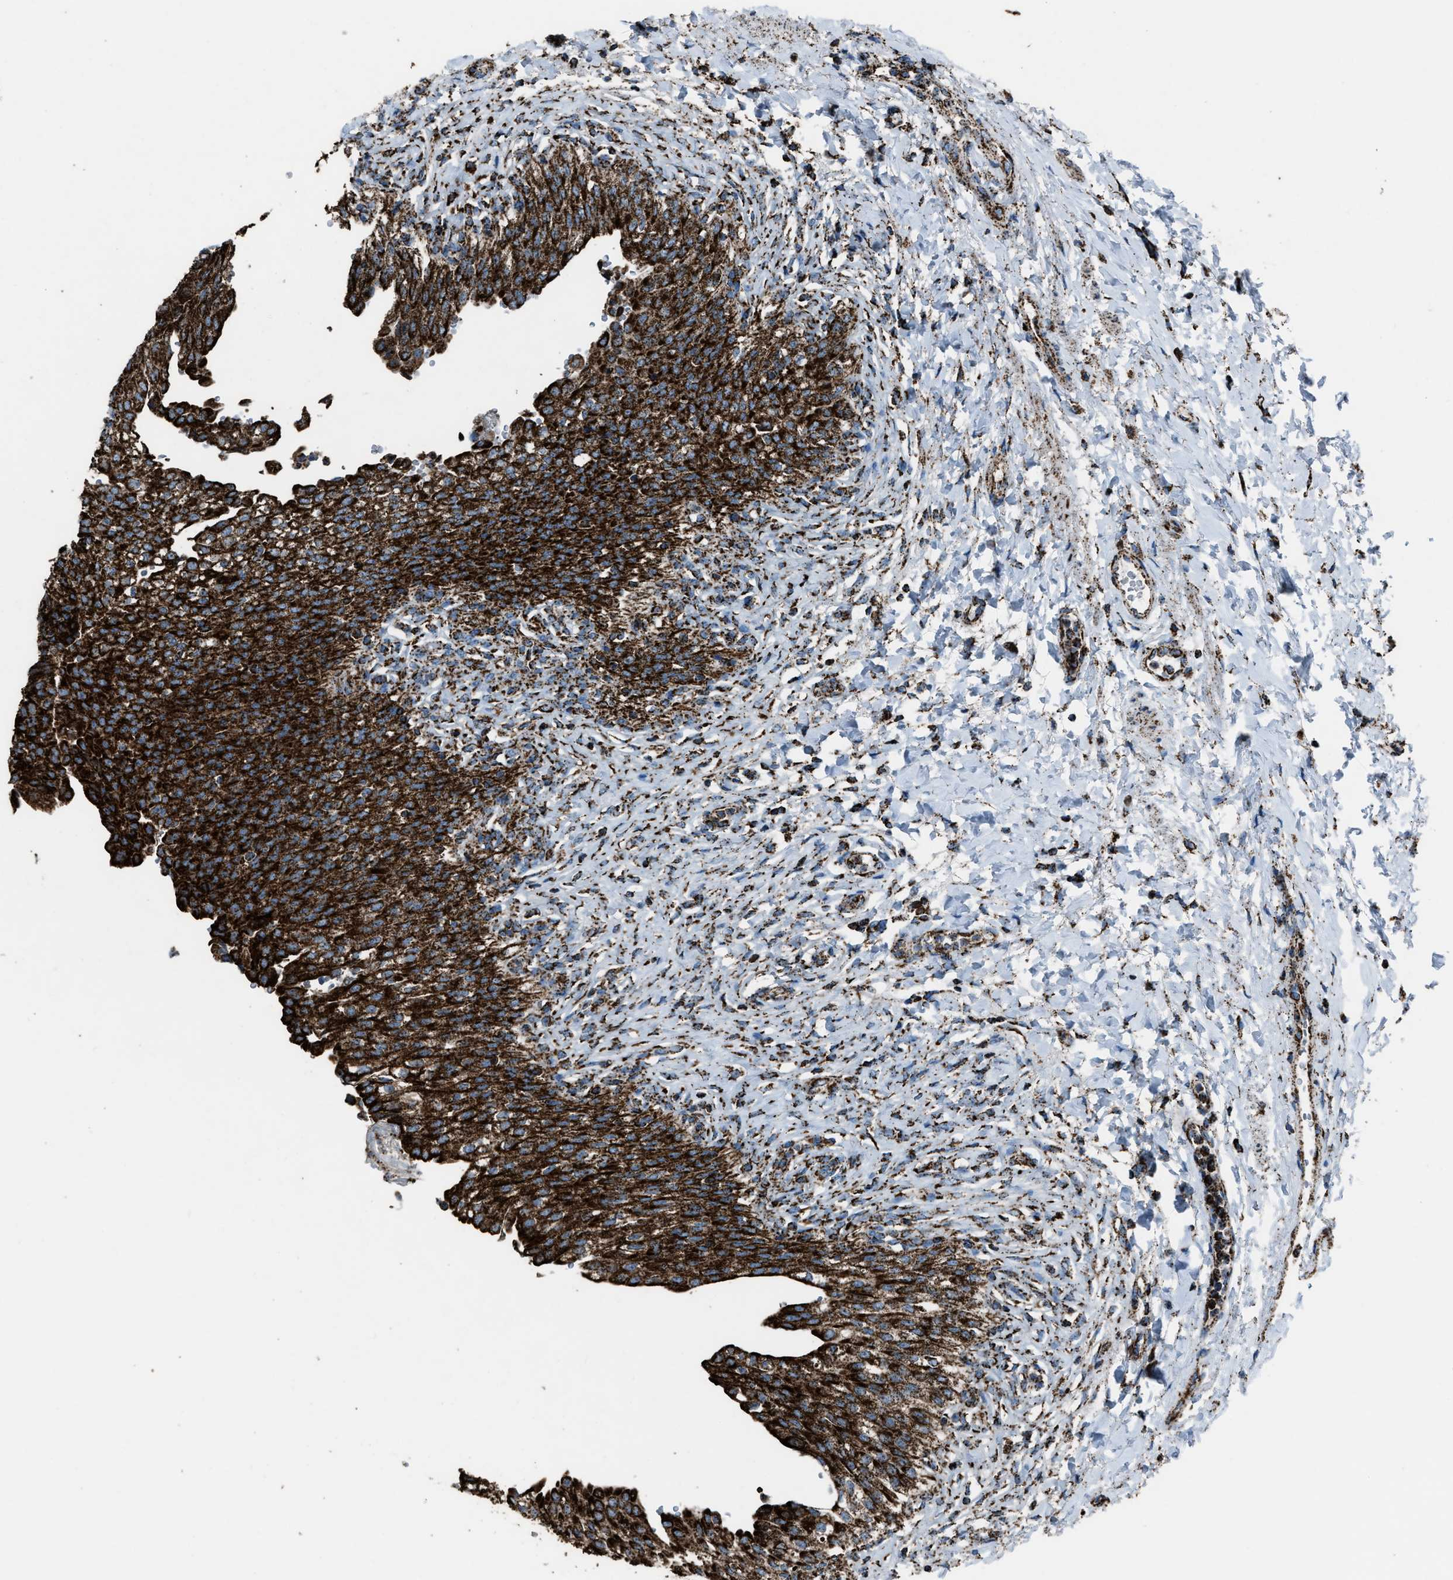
{"staining": {"intensity": "strong", "quantity": ">75%", "location": "cytoplasmic/membranous"}, "tissue": "urinary bladder", "cell_type": "Urothelial cells", "image_type": "normal", "snomed": [{"axis": "morphology", "description": "Urothelial carcinoma, High grade"}, {"axis": "topography", "description": "Urinary bladder"}], "caption": "Immunohistochemistry staining of unremarkable urinary bladder, which demonstrates high levels of strong cytoplasmic/membranous staining in about >75% of urothelial cells indicating strong cytoplasmic/membranous protein expression. The staining was performed using DAB (brown) for protein detection and nuclei were counterstained in hematoxylin (blue).", "gene": "MDH2", "patient": {"sex": "male", "age": 46}}